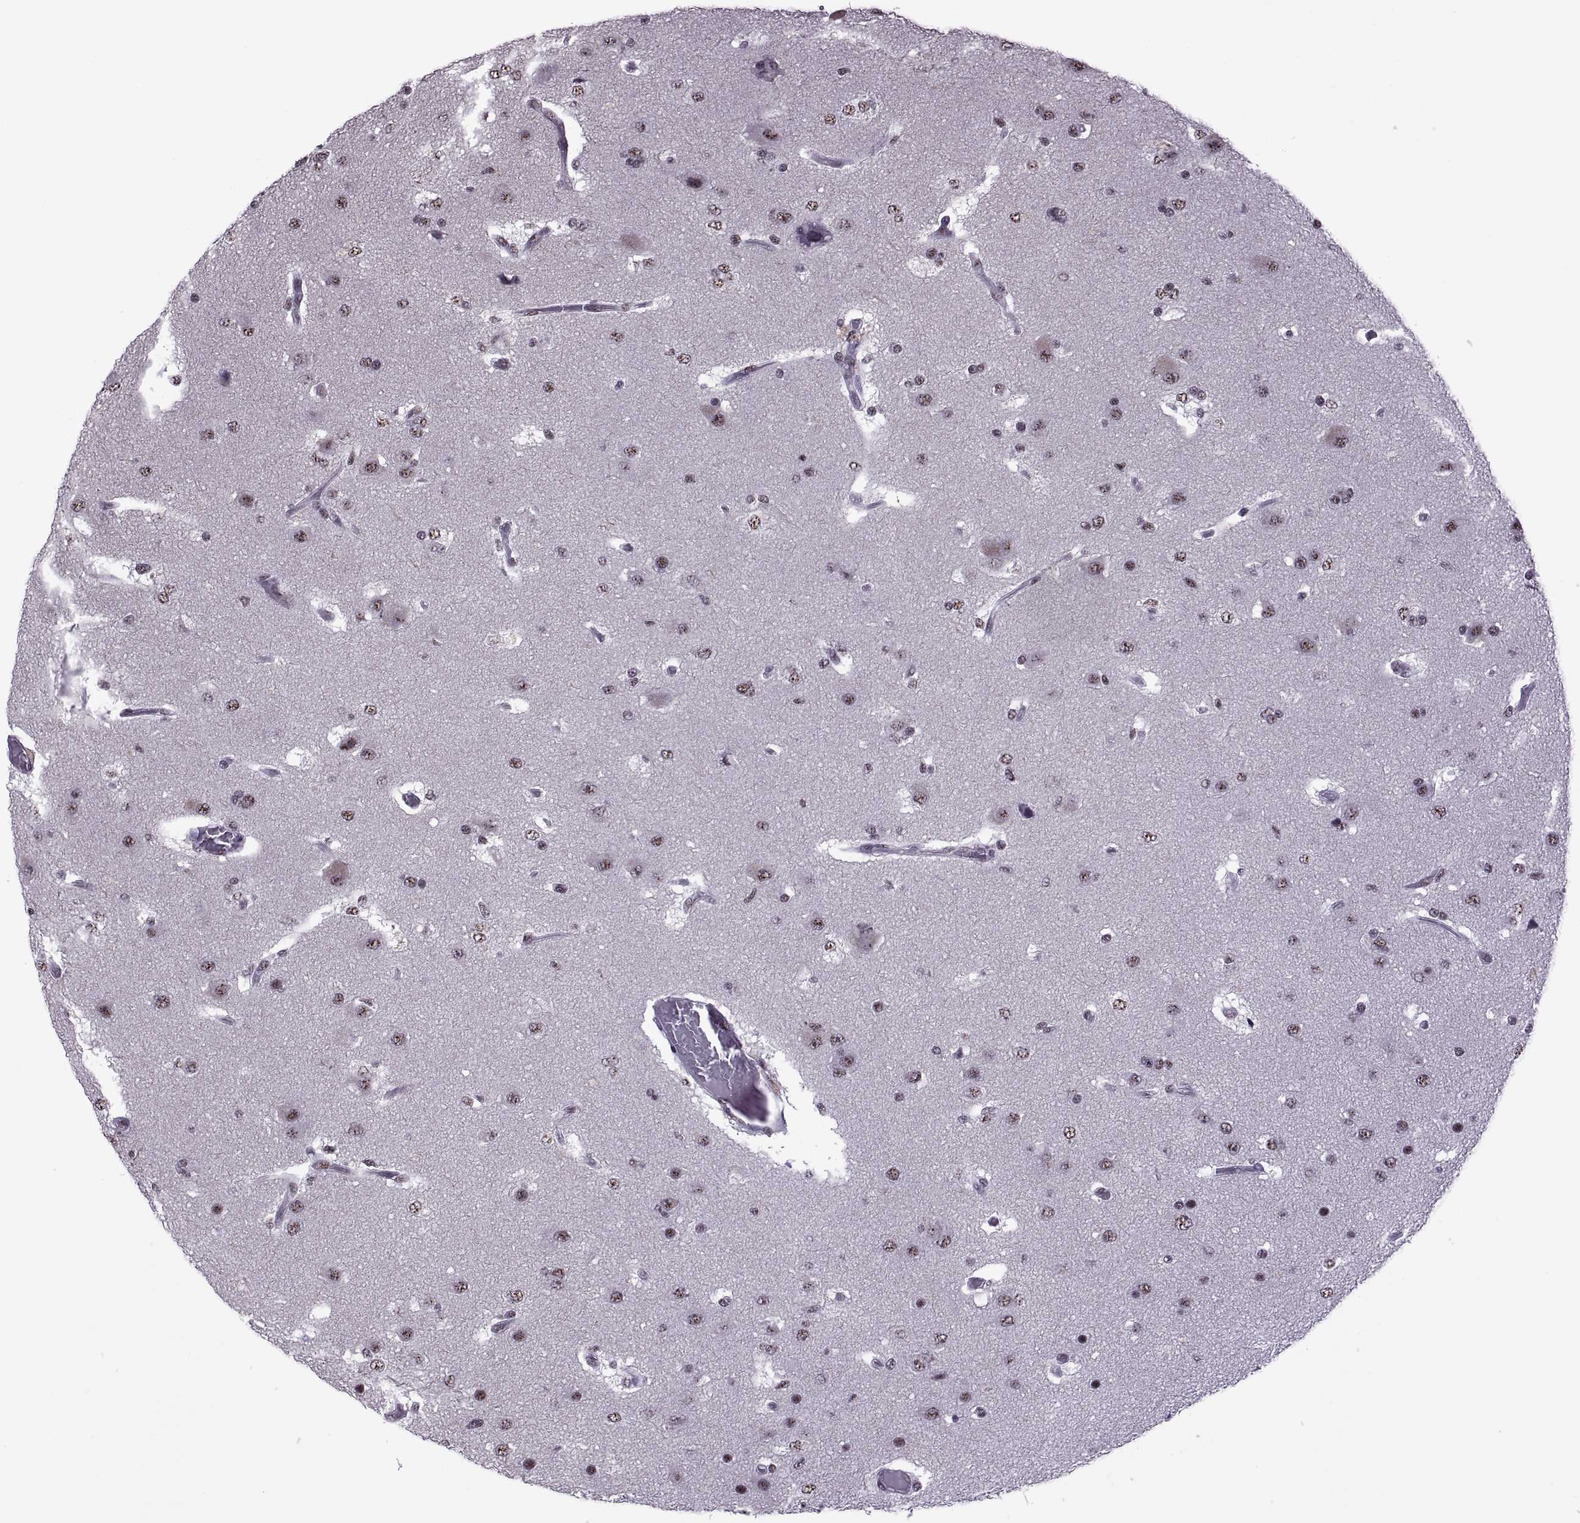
{"staining": {"intensity": "weak", "quantity": ">75%", "location": "nuclear"}, "tissue": "glioma", "cell_type": "Tumor cells", "image_type": "cancer", "snomed": [{"axis": "morphology", "description": "Glioma, malignant, High grade"}, {"axis": "topography", "description": "Brain"}], "caption": "Immunohistochemical staining of human malignant glioma (high-grade) shows weak nuclear protein positivity in approximately >75% of tumor cells.", "gene": "MAGEA4", "patient": {"sex": "female", "age": 63}}